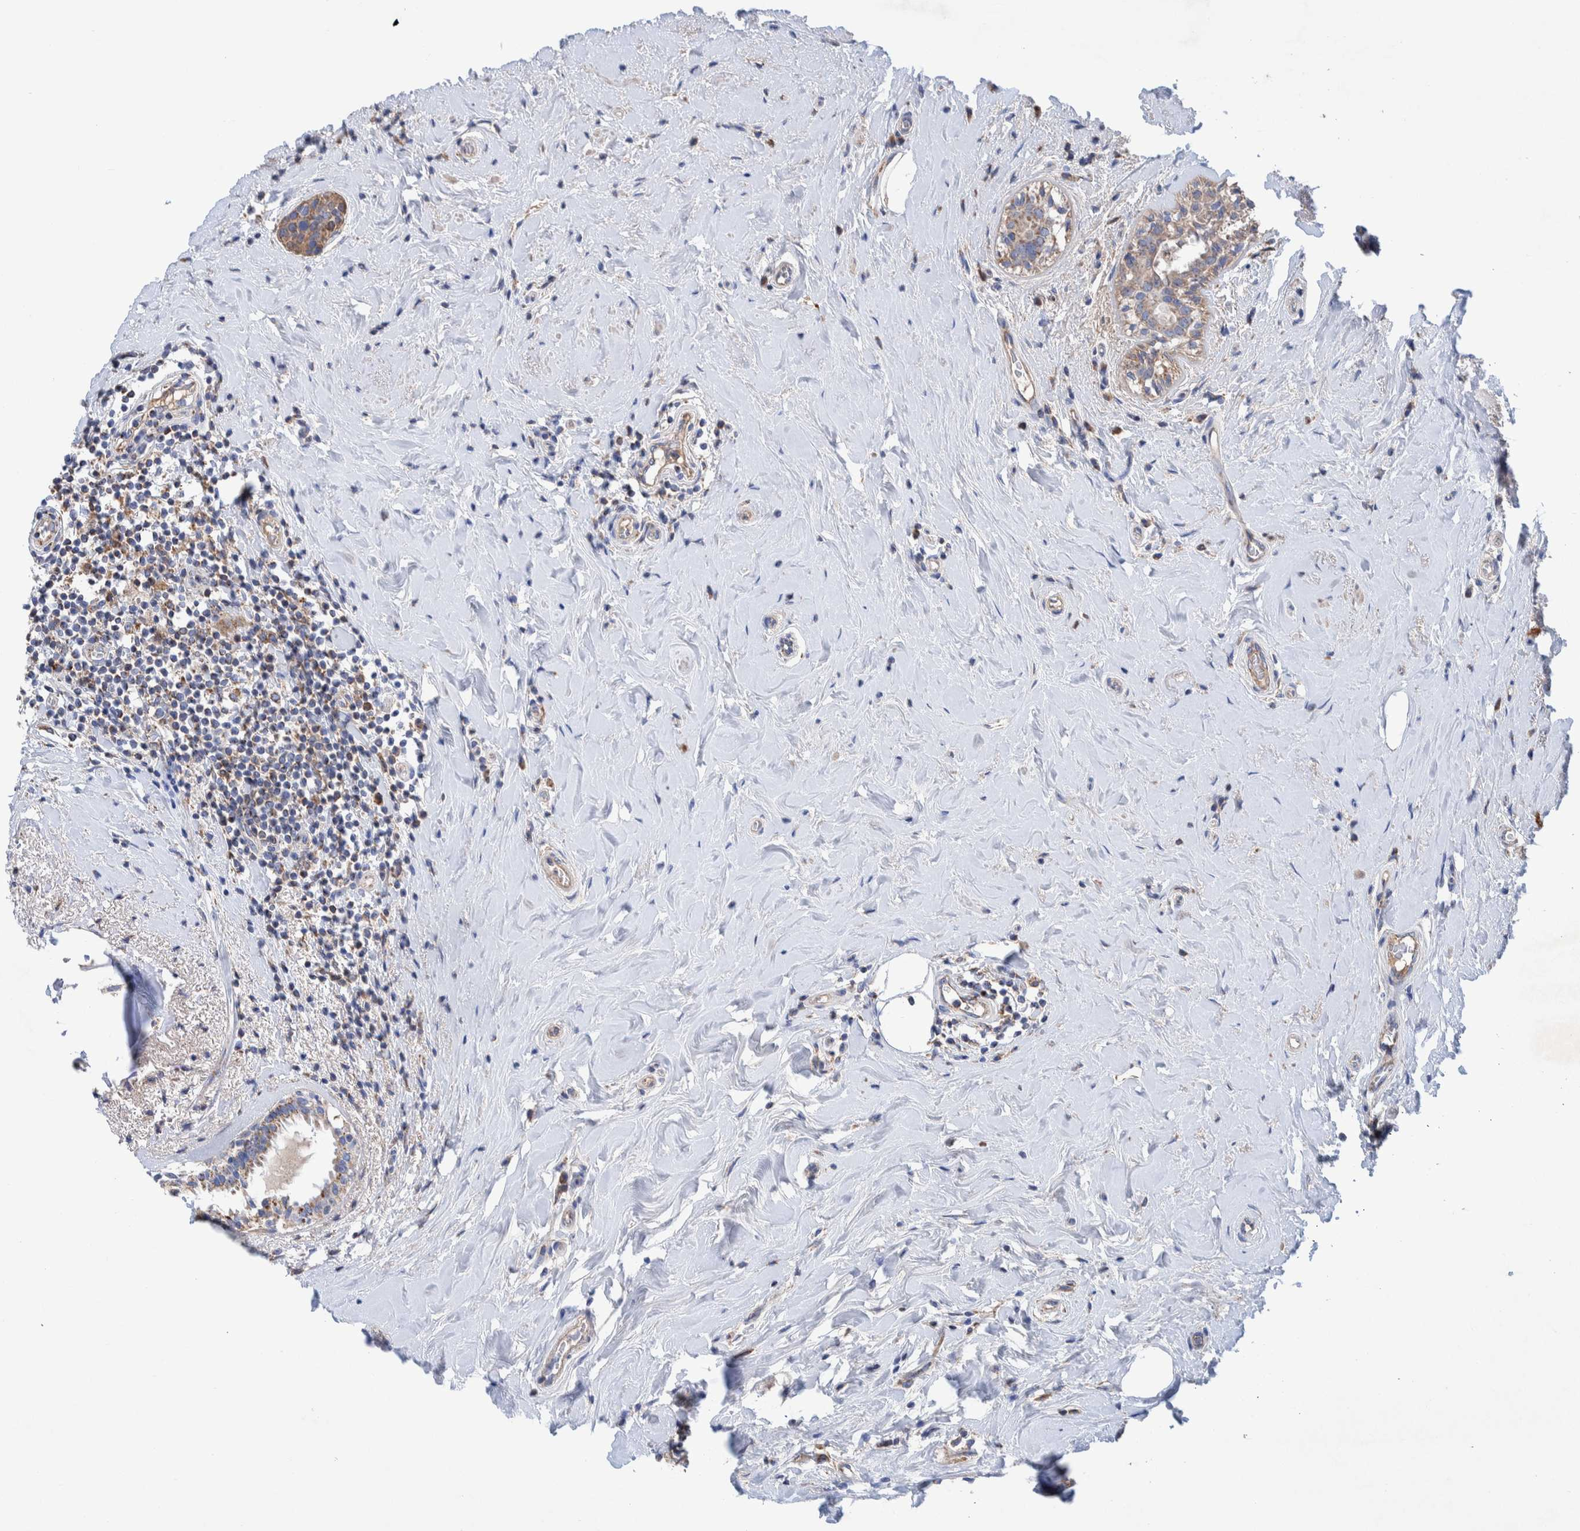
{"staining": {"intensity": "weak", "quantity": ">75%", "location": "cytoplasmic/membranous"}, "tissue": "breast cancer", "cell_type": "Tumor cells", "image_type": "cancer", "snomed": [{"axis": "morphology", "description": "Duct carcinoma"}, {"axis": "topography", "description": "Breast"}], "caption": "Human breast intraductal carcinoma stained for a protein (brown) exhibits weak cytoplasmic/membranous positive expression in approximately >75% of tumor cells.", "gene": "DECR1", "patient": {"sex": "female", "age": 55}}